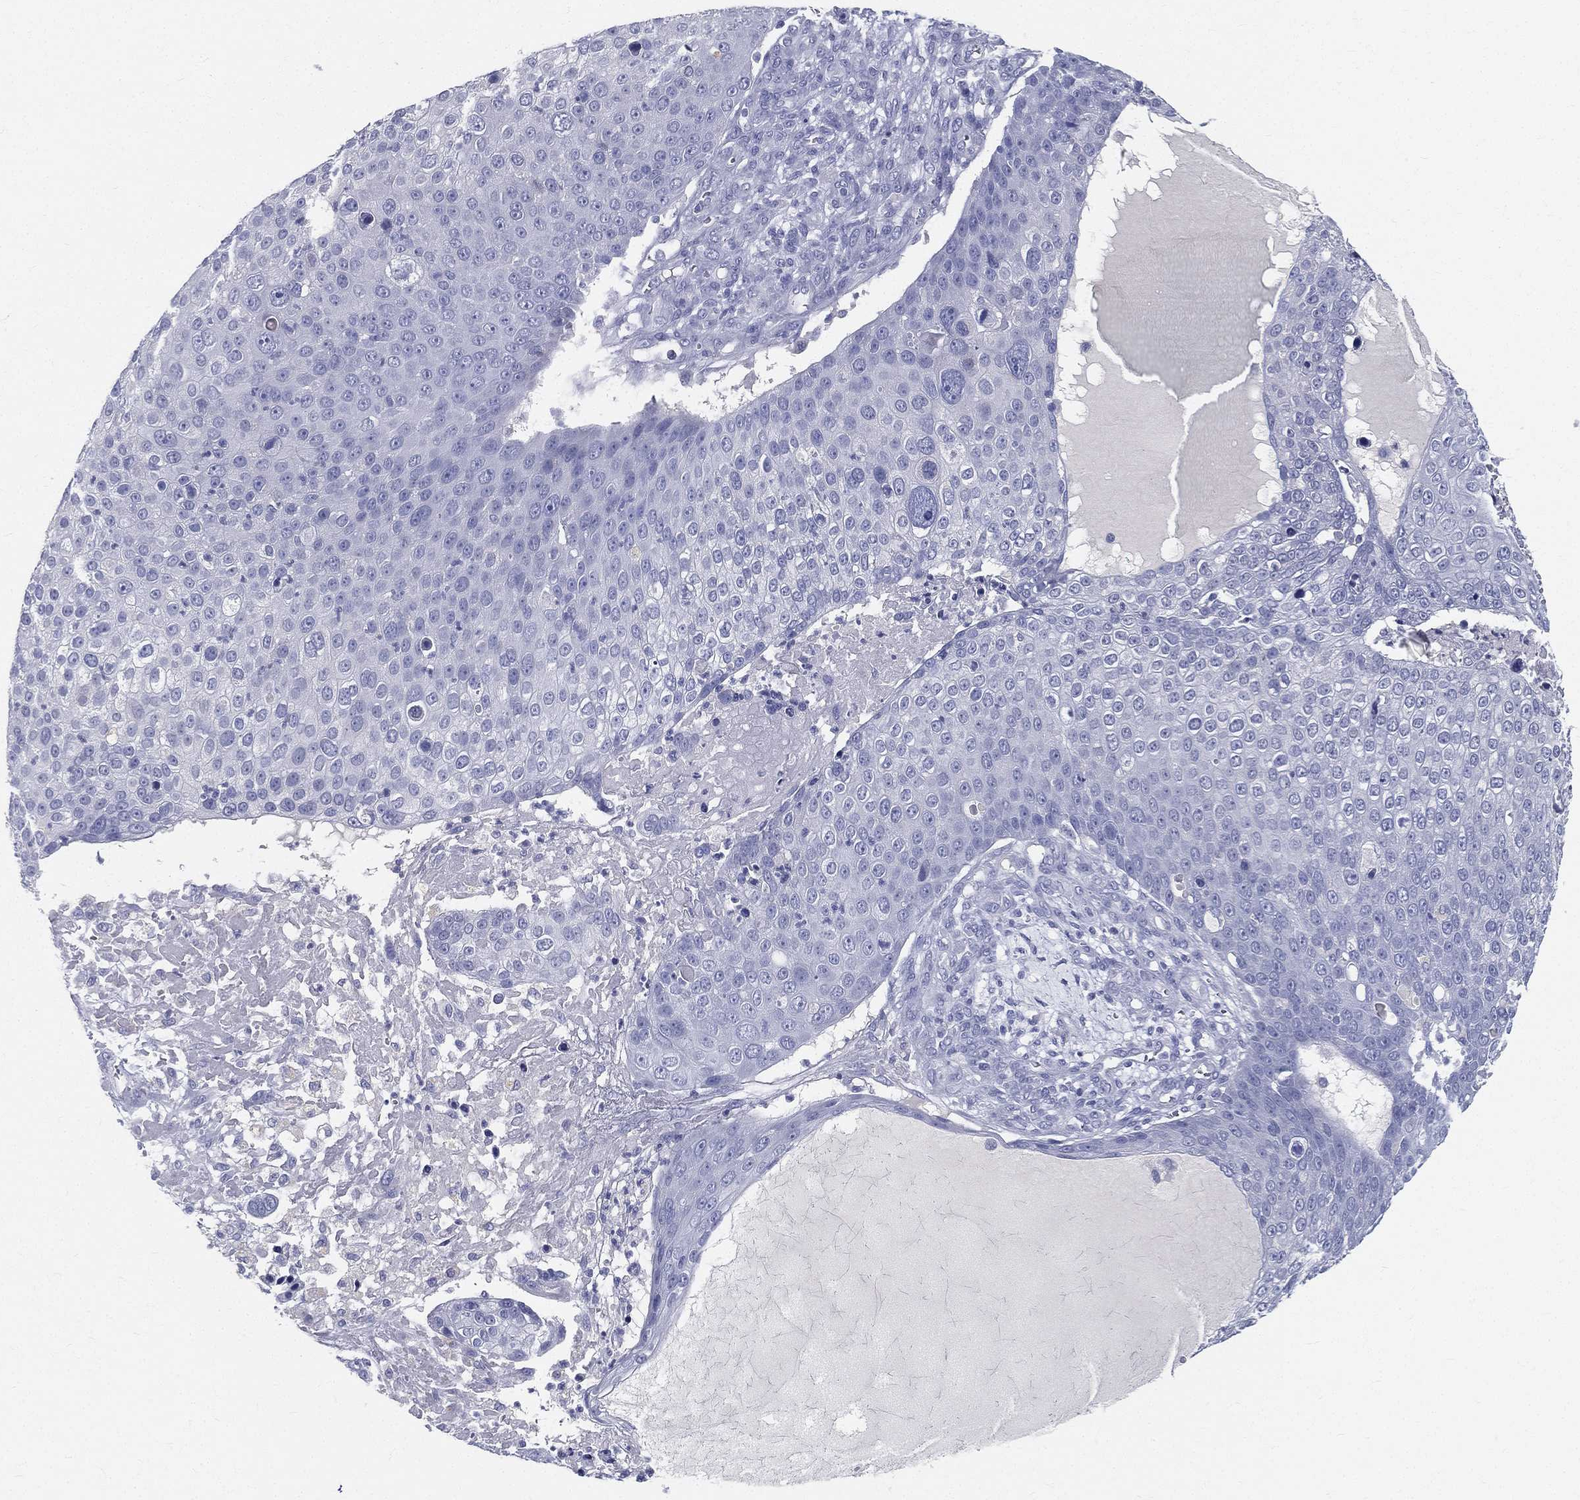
{"staining": {"intensity": "negative", "quantity": "none", "location": "none"}, "tissue": "skin cancer", "cell_type": "Tumor cells", "image_type": "cancer", "snomed": [{"axis": "morphology", "description": "Squamous cell carcinoma, NOS"}, {"axis": "topography", "description": "Skin"}], "caption": "High power microscopy image of an IHC histopathology image of skin cancer, revealing no significant staining in tumor cells. (Stains: DAB (3,3'-diaminobenzidine) immunohistochemistry with hematoxylin counter stain, Microscopy: brightfield microscopy at high magnification).", "gene": "STS", "patient": {"sex": "male", "age": 71}}